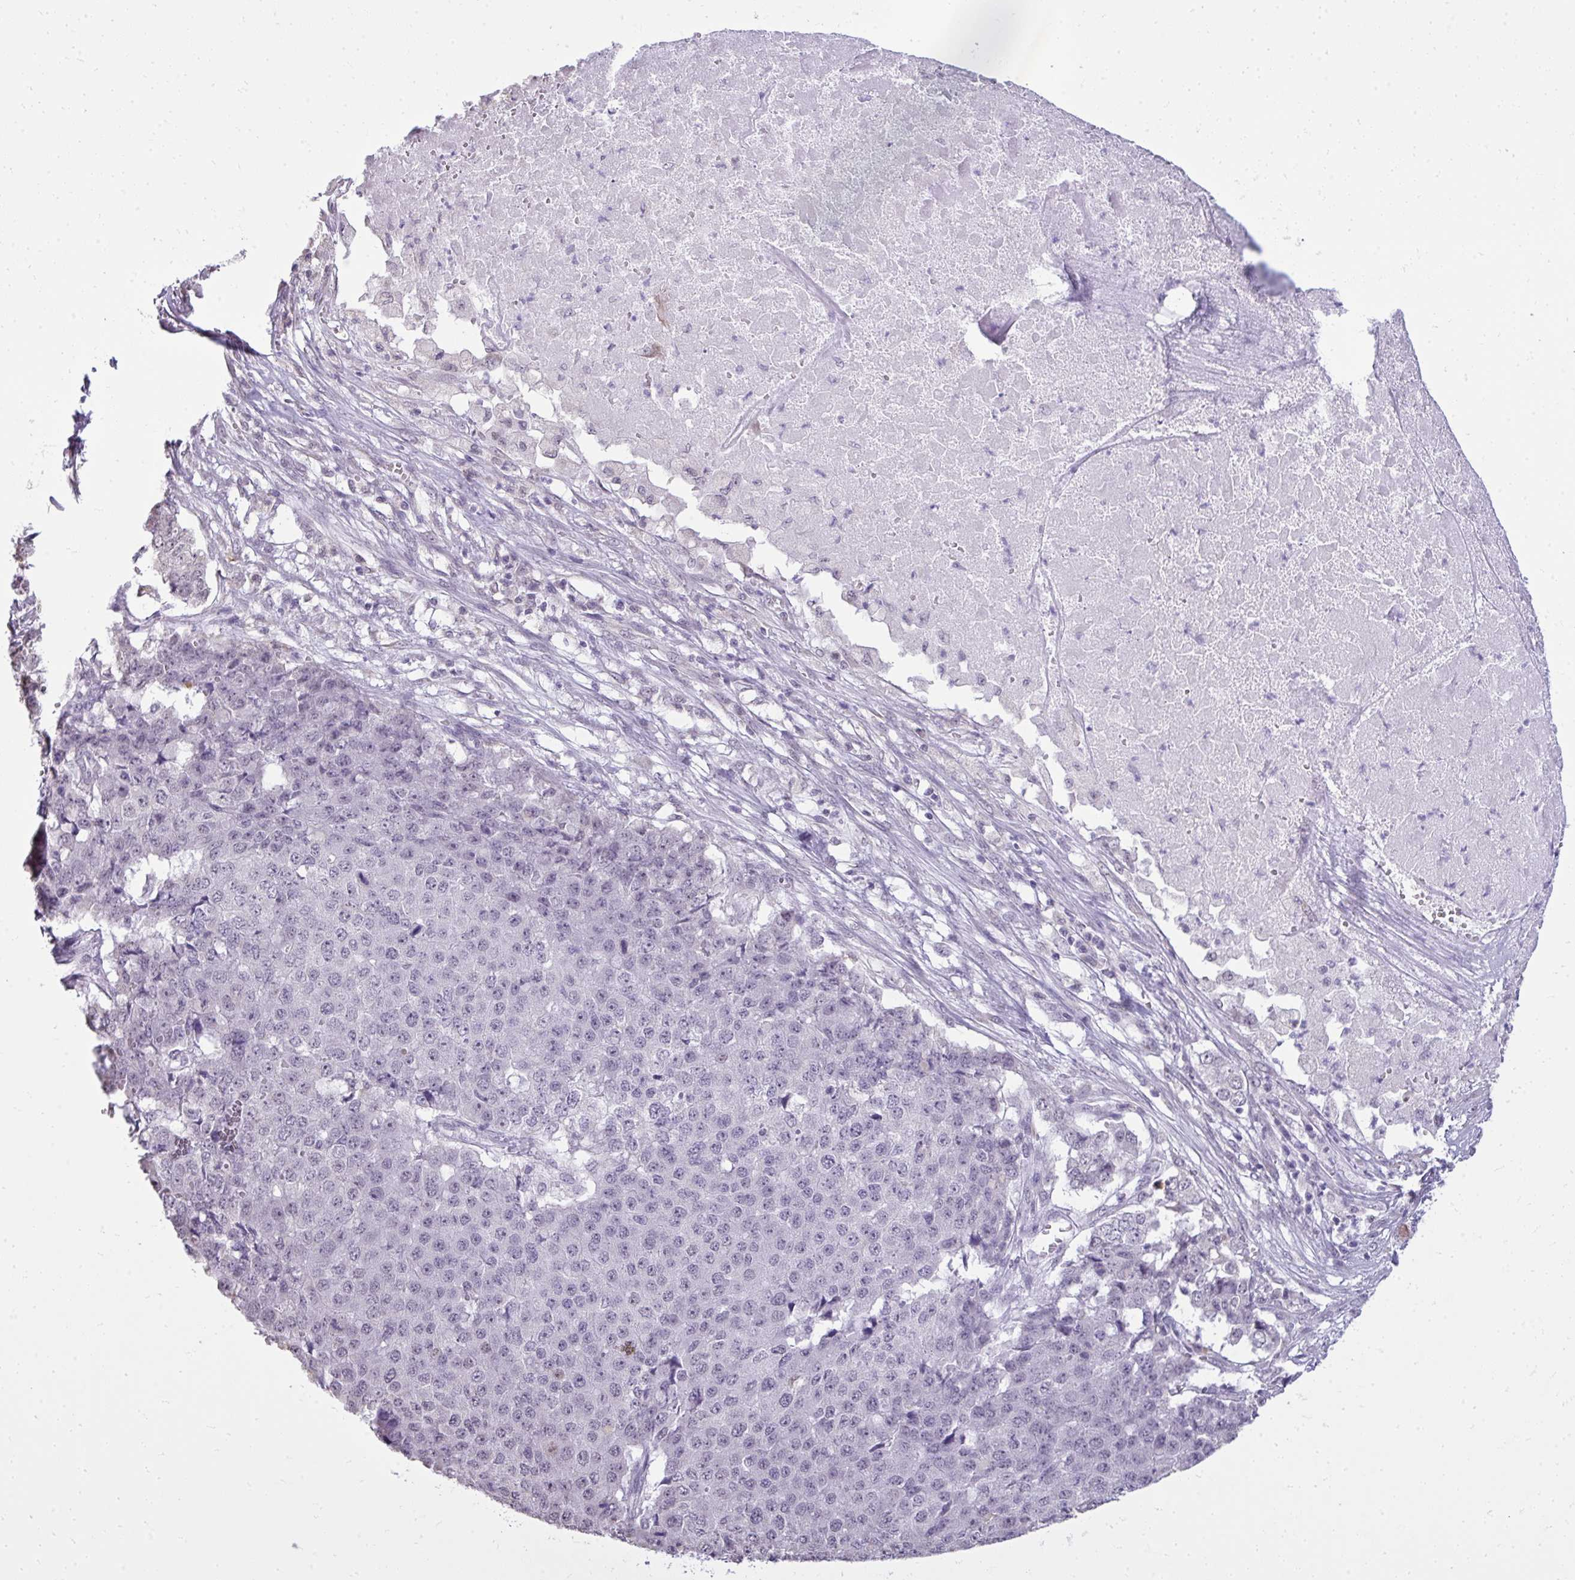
{"staining": {"intensity": "negative", "quantity": "none", "location": "none"}, "tissue": "pancreatic cancer", "cell_type": "Tumor cells", "image_type": "cancer", "snomed": [{"axis": "morphology", "description": "Adenocarcinoma, NOS"}, {"axis": "topography", "description": "Pancreas"}], "caption": "The immunohistochemistry micrograph has no significant positivity in tumor cells of pancreatic cancer tissue. (DAB immunohistochemistry with hematoxylin counter stain).", "gene": "NPPA", "patient": {"sex": "male", "age": 50}}